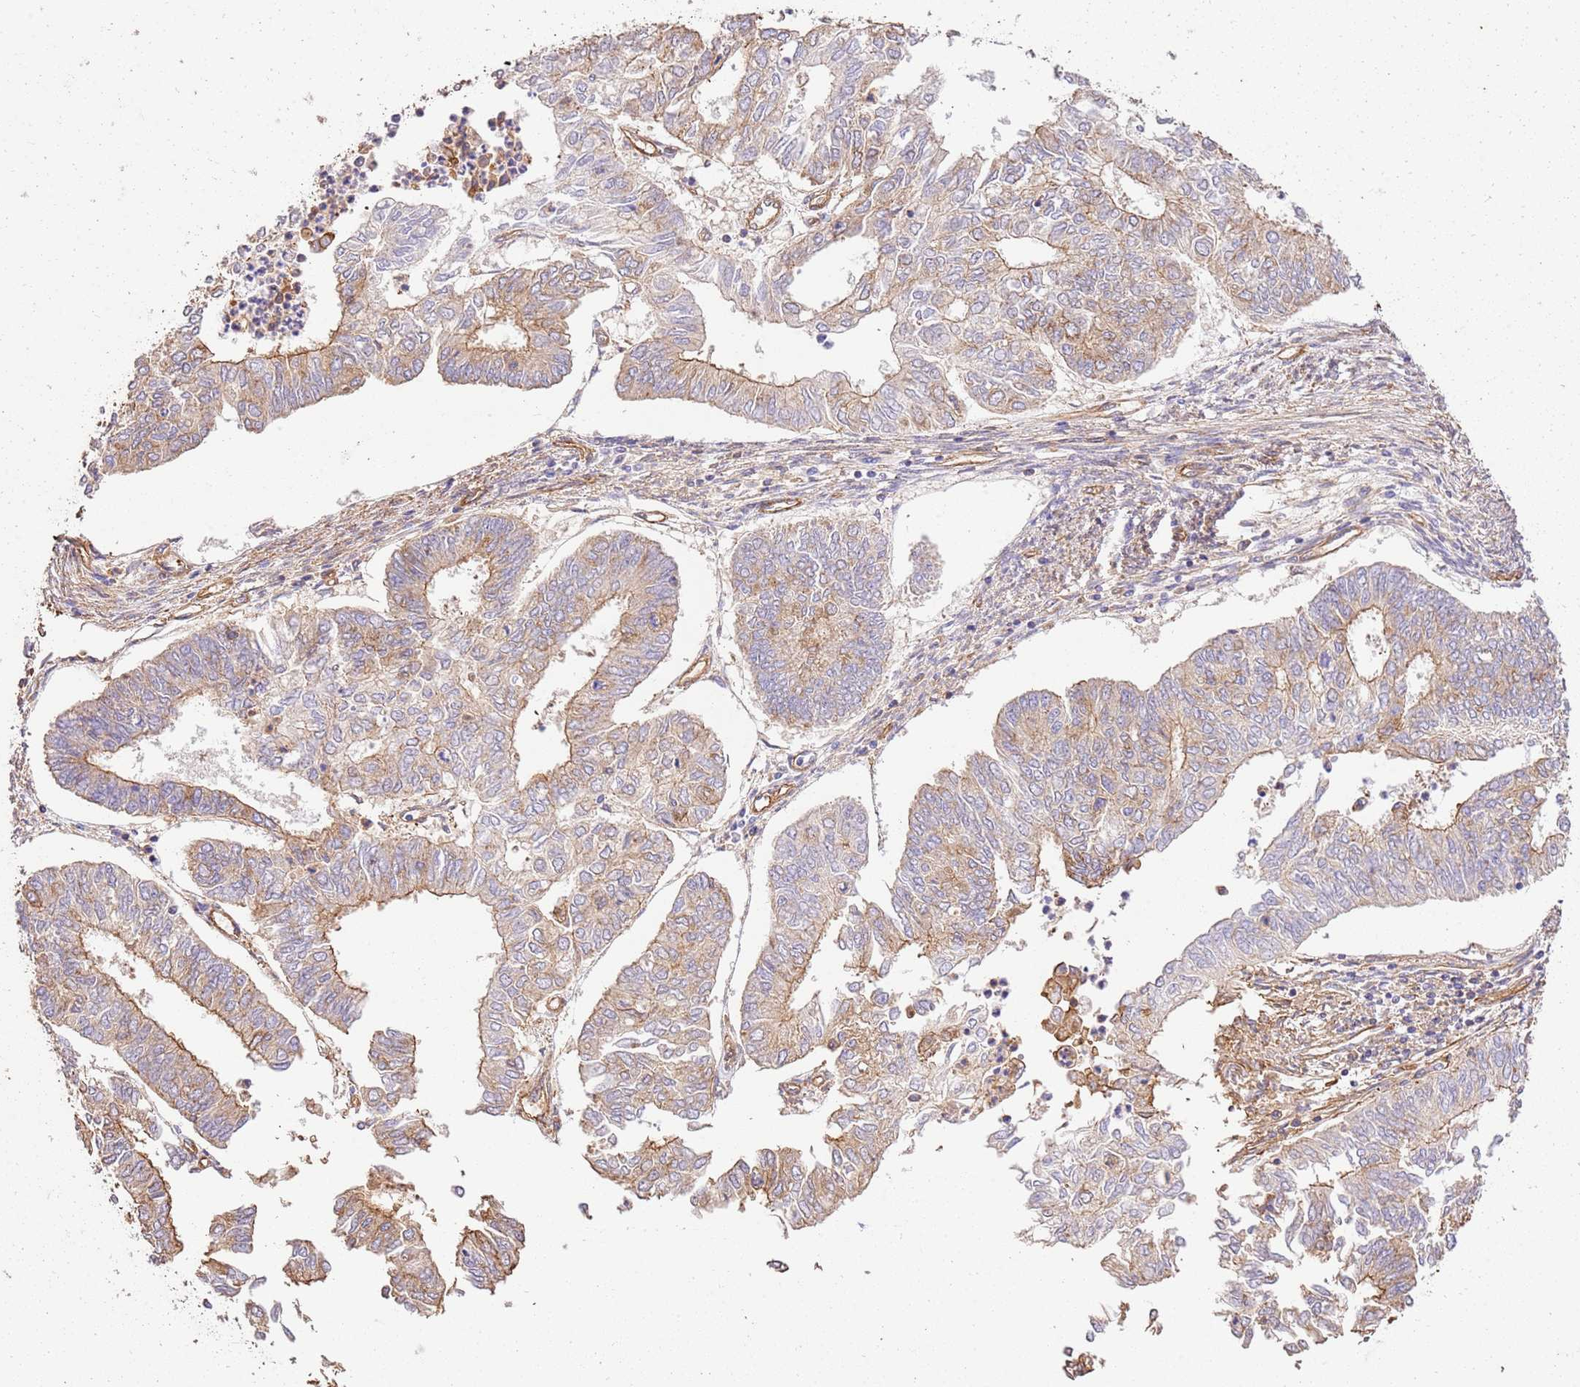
{"staining": {"intensity": "moderate", "quantity": "25%-75%", "location": "cytoplasmic/membranous"}, "tissue": "endometrial cancer", "cell_type": "Tumor cells", "image_type": "cancer", "snomed": [{"axis": "morphology", "description": "Adenocarcinoma, NOS"}, {"axis": "topography", "description": "Endometrium"}], "caption": "Moderate cytoplasmic/membranous staining is seen in approximately 25%-75% of tumor cells in endometrial cancer (adenocarcinoma).", "gene": "ZBTB39", "patient": {"sex": "female", "age": 68}}